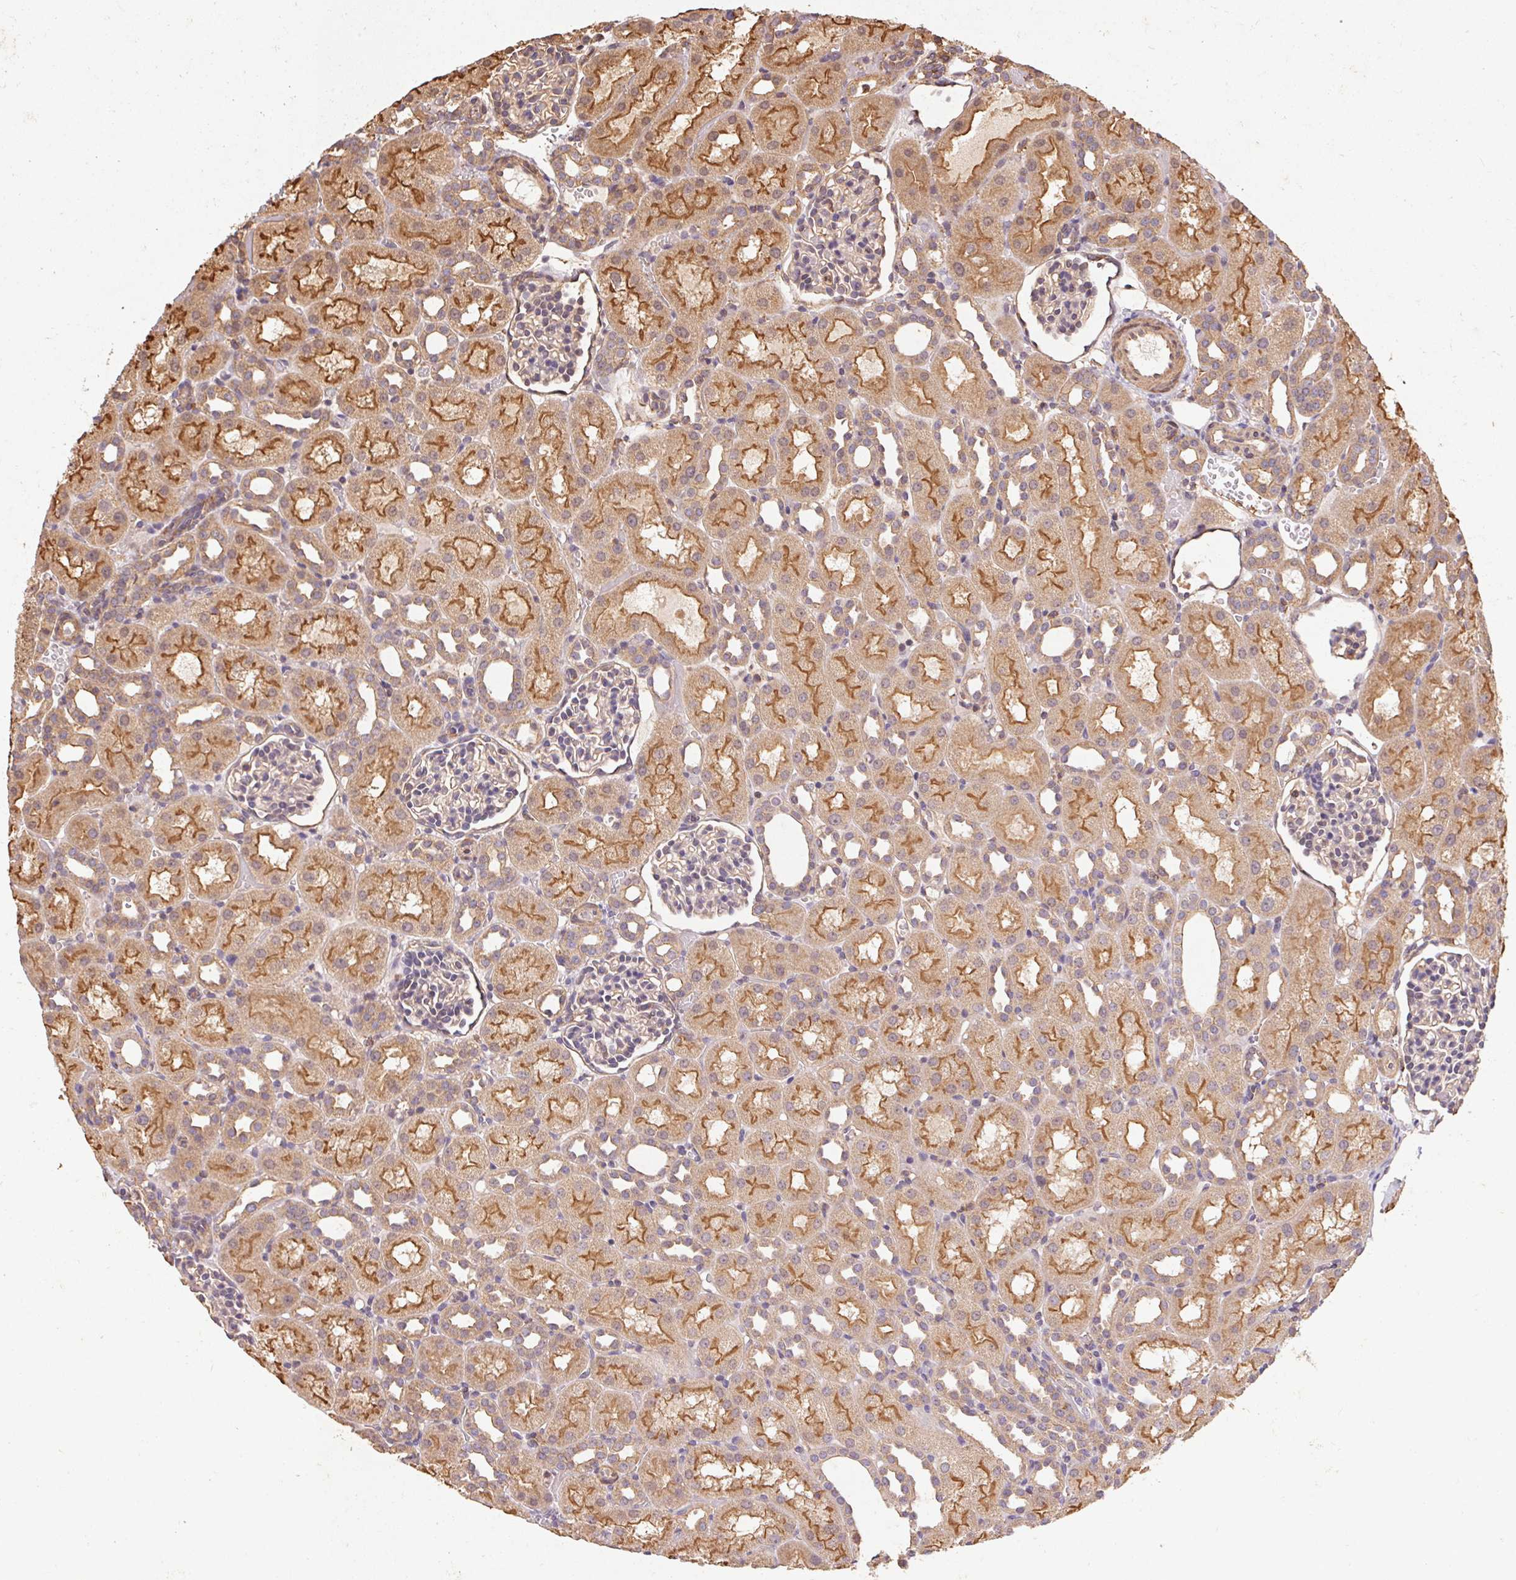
{"staining": {"intensity": "weak", "quantity": "<25%", "location": "cytoplasmic/membranous"}, "tissue": "kidney", "cell_type": "Cells in glomeruli", "image_type": "normal", "snomed": [{"axis": "morphology", "description": "Normal tissue, NOS"}, {"axis": "topography", "description": "Kidney"}], "caption": "Photomicrograph shows no significant protein positivity in cells in glomeruli of unremarkable kidney.", "gene": "ATG10", "patient": {"sex": "male", "age": 1}}